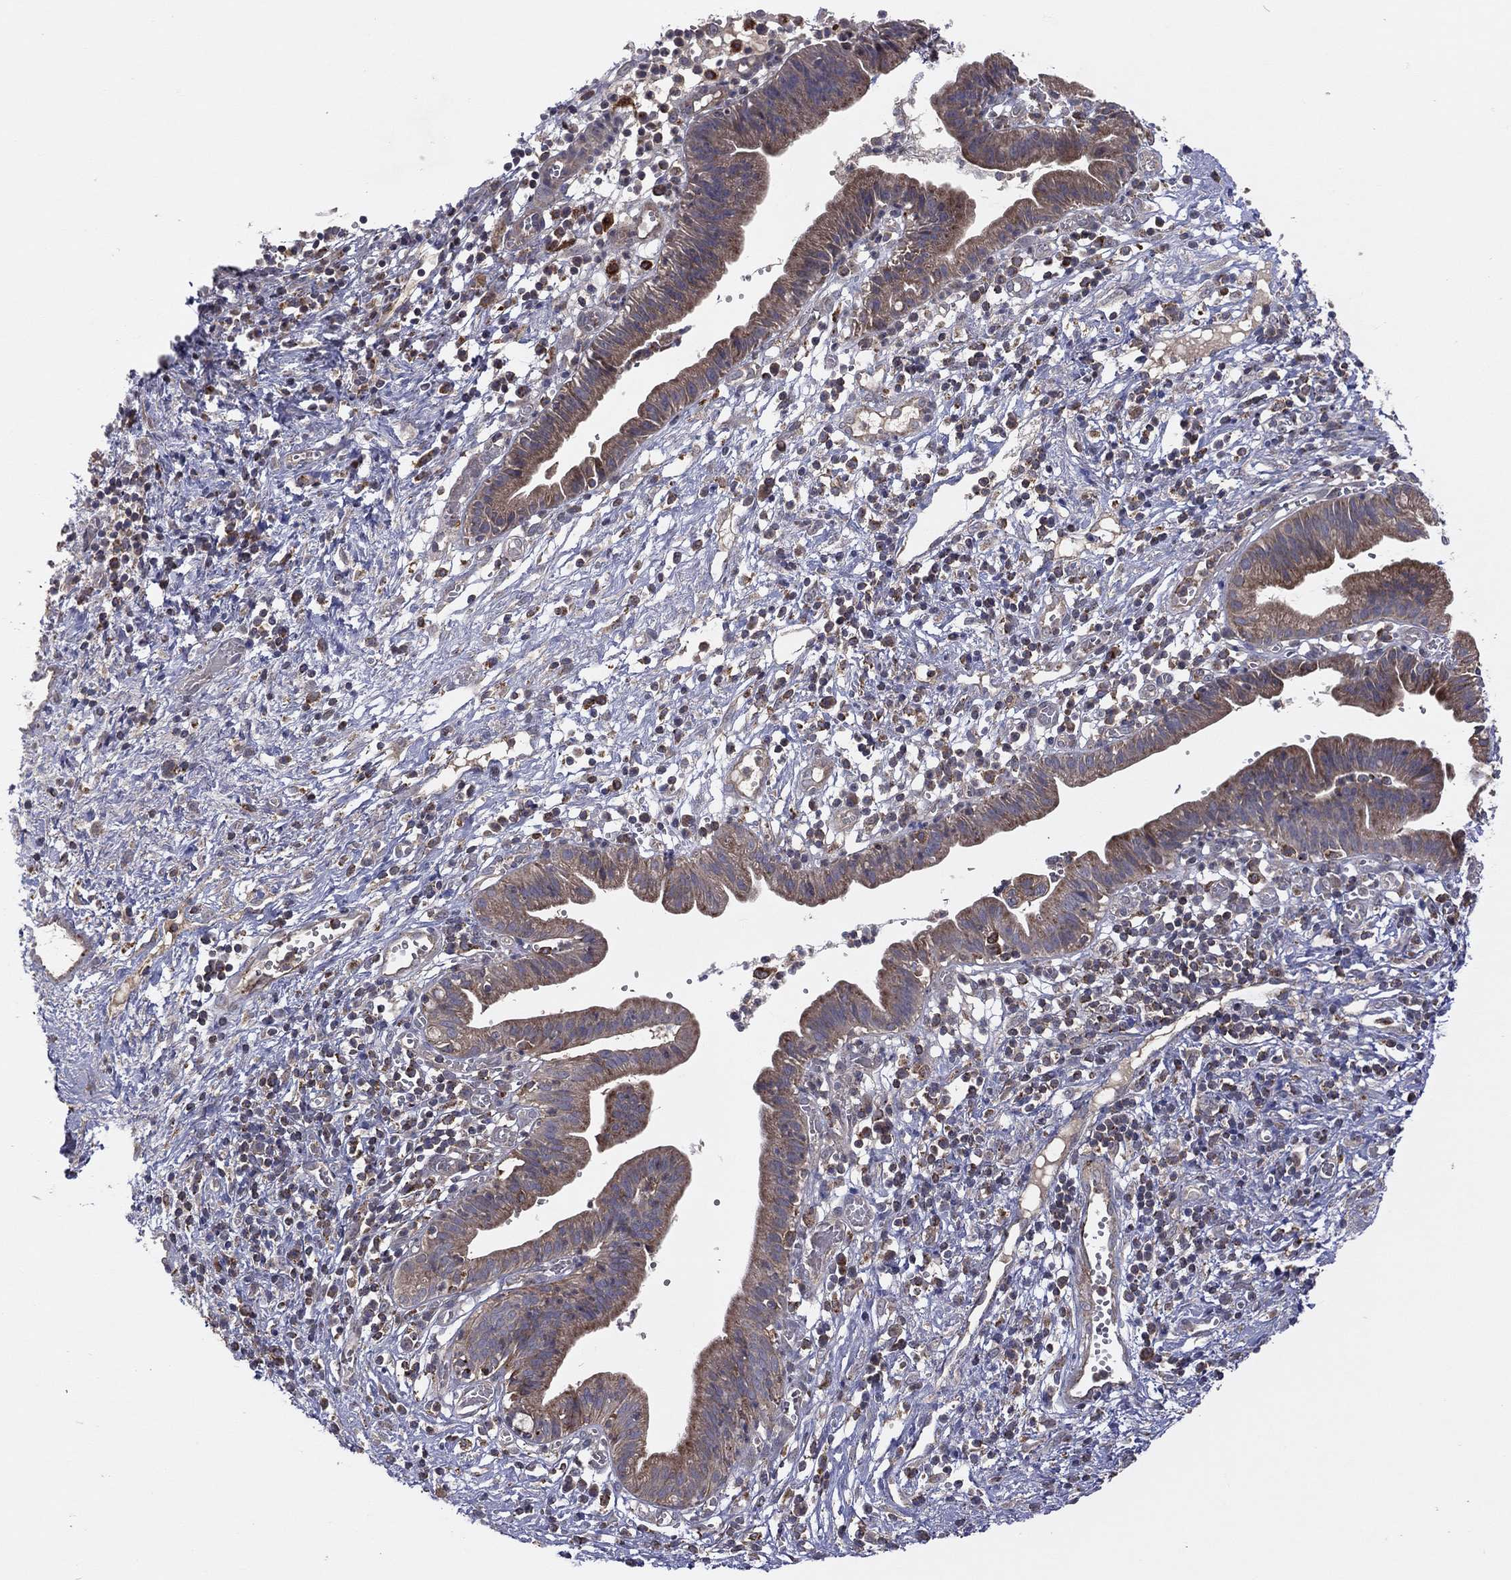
{"staining": {"intensity": "moderate", "quantity": ">75%", "location": "cytoplasmic/membranous"}, "tissue": "pancreatic cancer", "cell_type": "Tumor cells", "image_type": "cancer", "snomed": [{"axis": "morphology", "description": "Adenocarcinoma, NOS"}, {"axis": "topography", "description": "Pancreas"}], "caption": "A micrograph of pancreatic cancer stained for a protein shows moderate cytoplasmic/membranous brown staining in tumor cells.", "gene": "STARD3", "patient": {"sex": "female", "age": 73}}